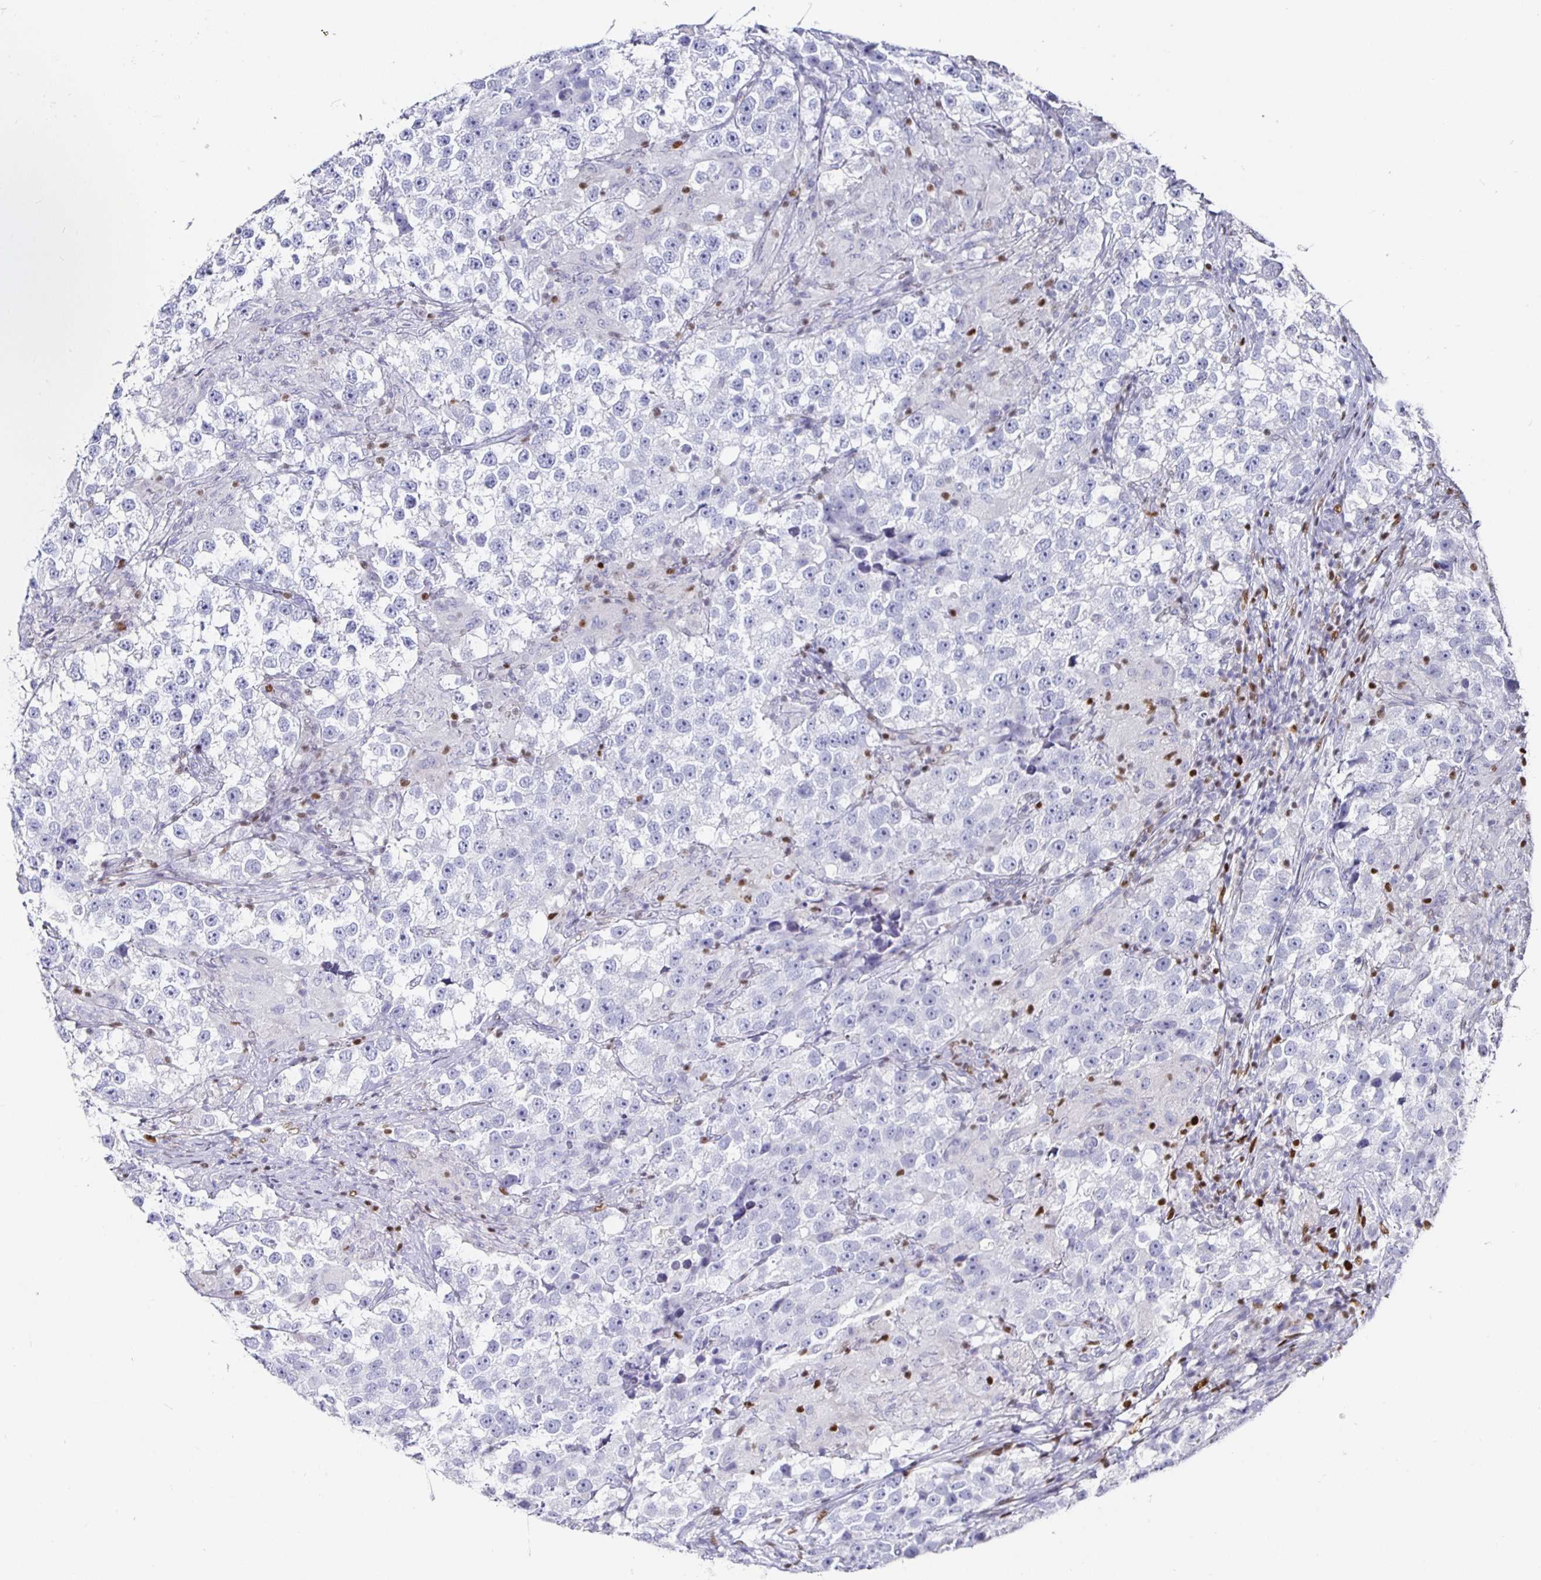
{"staining": {"intensity": "negative", "quantity": "none", "location": "none"}, "tissue": "testis cancer", "cell_type": "Tumor cells", "image_type": "cancer", "snomed": [{"axis": "morphology", "description": "Seminoma, NOS"}, {"axis": "topography", "description": "Testis"}], "caption": "Immunohistochemistry micrograph of seminoma (testis) stained for a protein (brown), which displays no expression in tumor cells.", "gene": "RUNX2", "patient": {"sex": "male", "age": 46}}